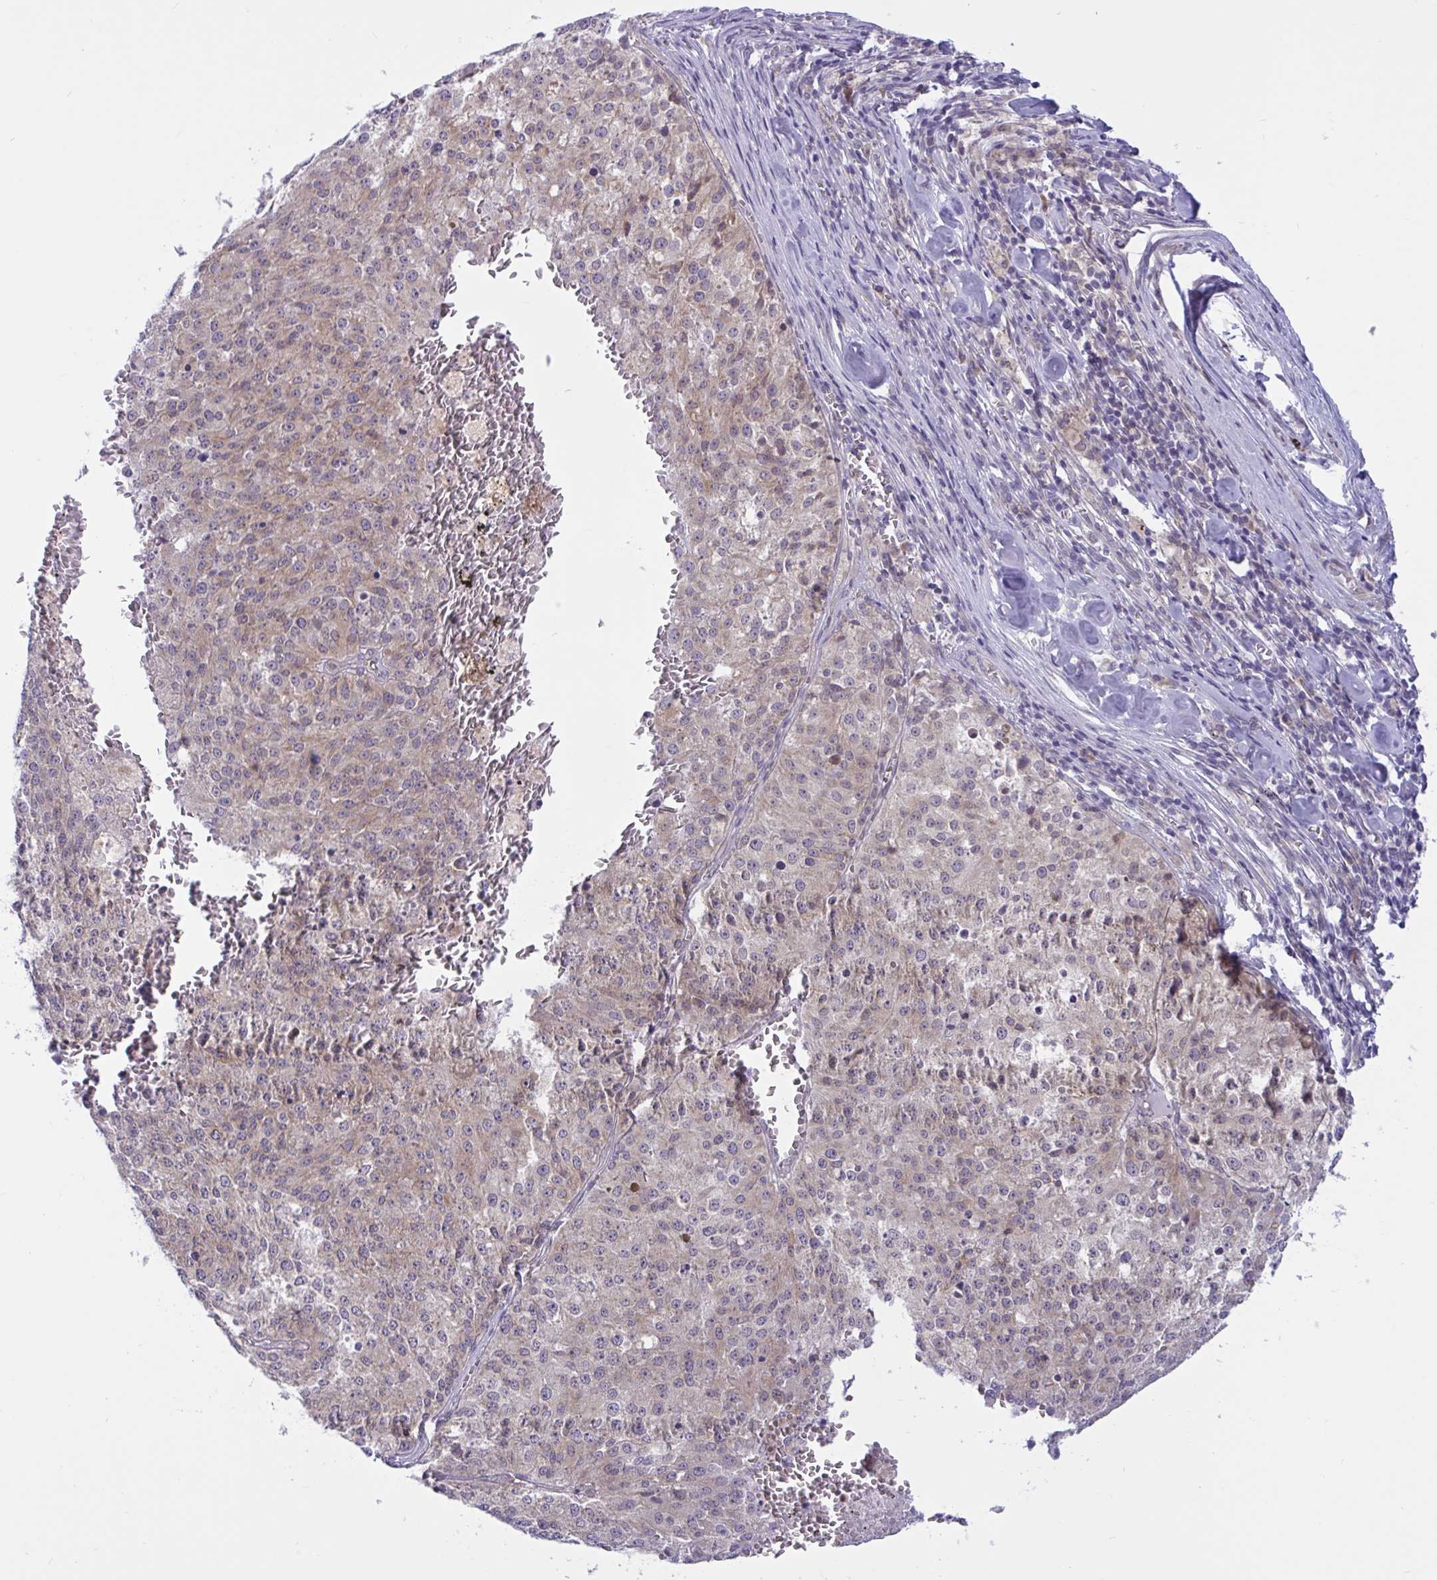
{"staining": {"intensity": "weak", "quantity": "25%-75%", "location": "cytoplasmic/membranous"}, "tissue": "melanoma", "cell_type": "Tumor cells", "image_type": "cancer", "snomed": [{"axis": "morphology", "description": "Malignant melanoma, Metastatic site"}, {"axis": "topography", "description": "Lymph node"}], "caption": "High-power microscopy captured an IHC image of melanoma, revealing weak cytoplasmic/membranous expression in approximately 25%-75% of tumor cells.", "gene": "CAMLG", "patient": {"sex": "female", "age": 64}}